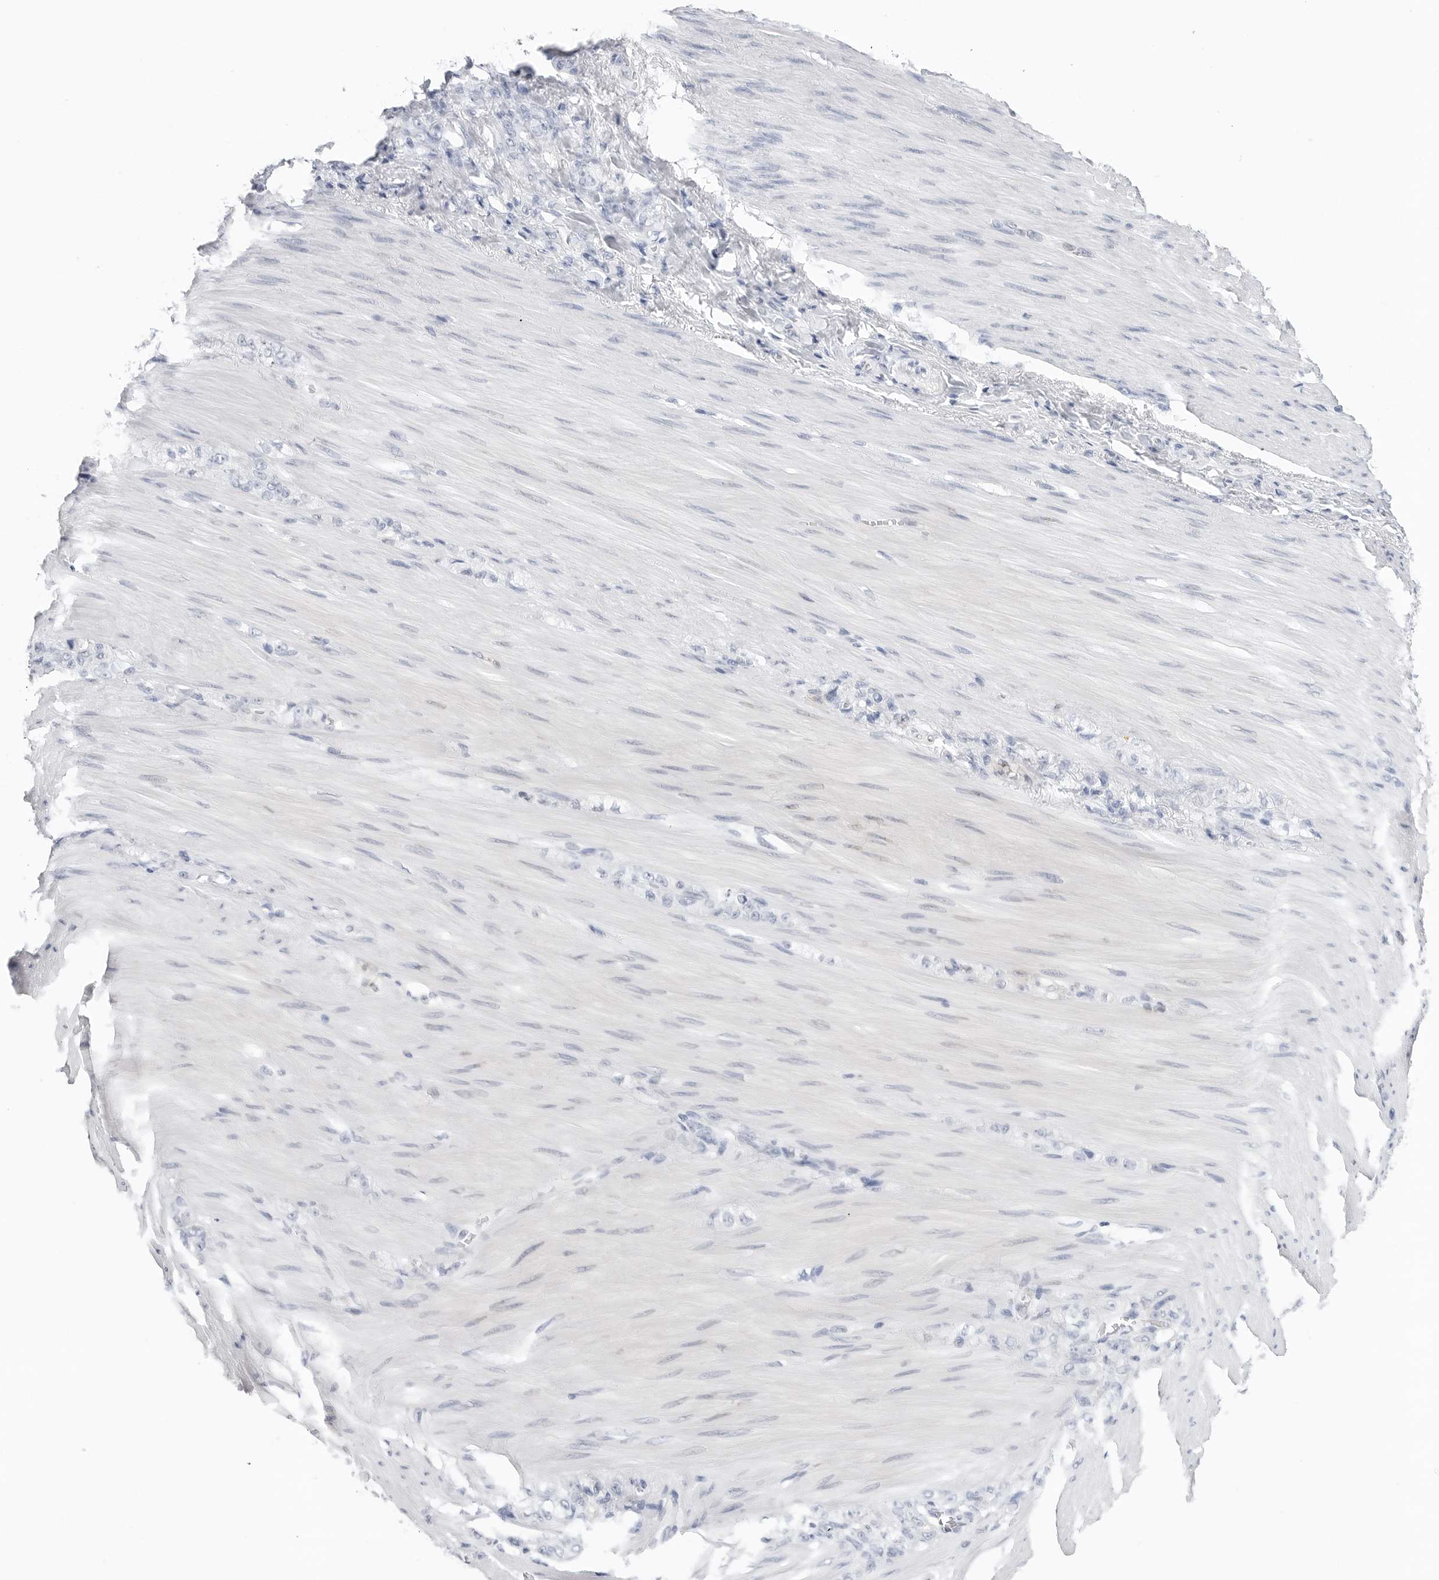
{"staining": {"intensity": "negative", "quantity": "none", "location": "none"}, "tissue": "stomach cancer", "cell_type": "Tumor cells", "image_type": "cancer", "snomed": [{"axis": "morphology", "description": "Normal tissue, NOS"}, {"axis": "morphology", "description": "Adenocarcinoma, NOS"}, {"axis": "topography", "description": "Stomach"}], "caption": "There is no significant staining in tumor cells of stomach cancer.", "gene": "SLC19A1", "patient": {"sex": "male", "age": 82}}